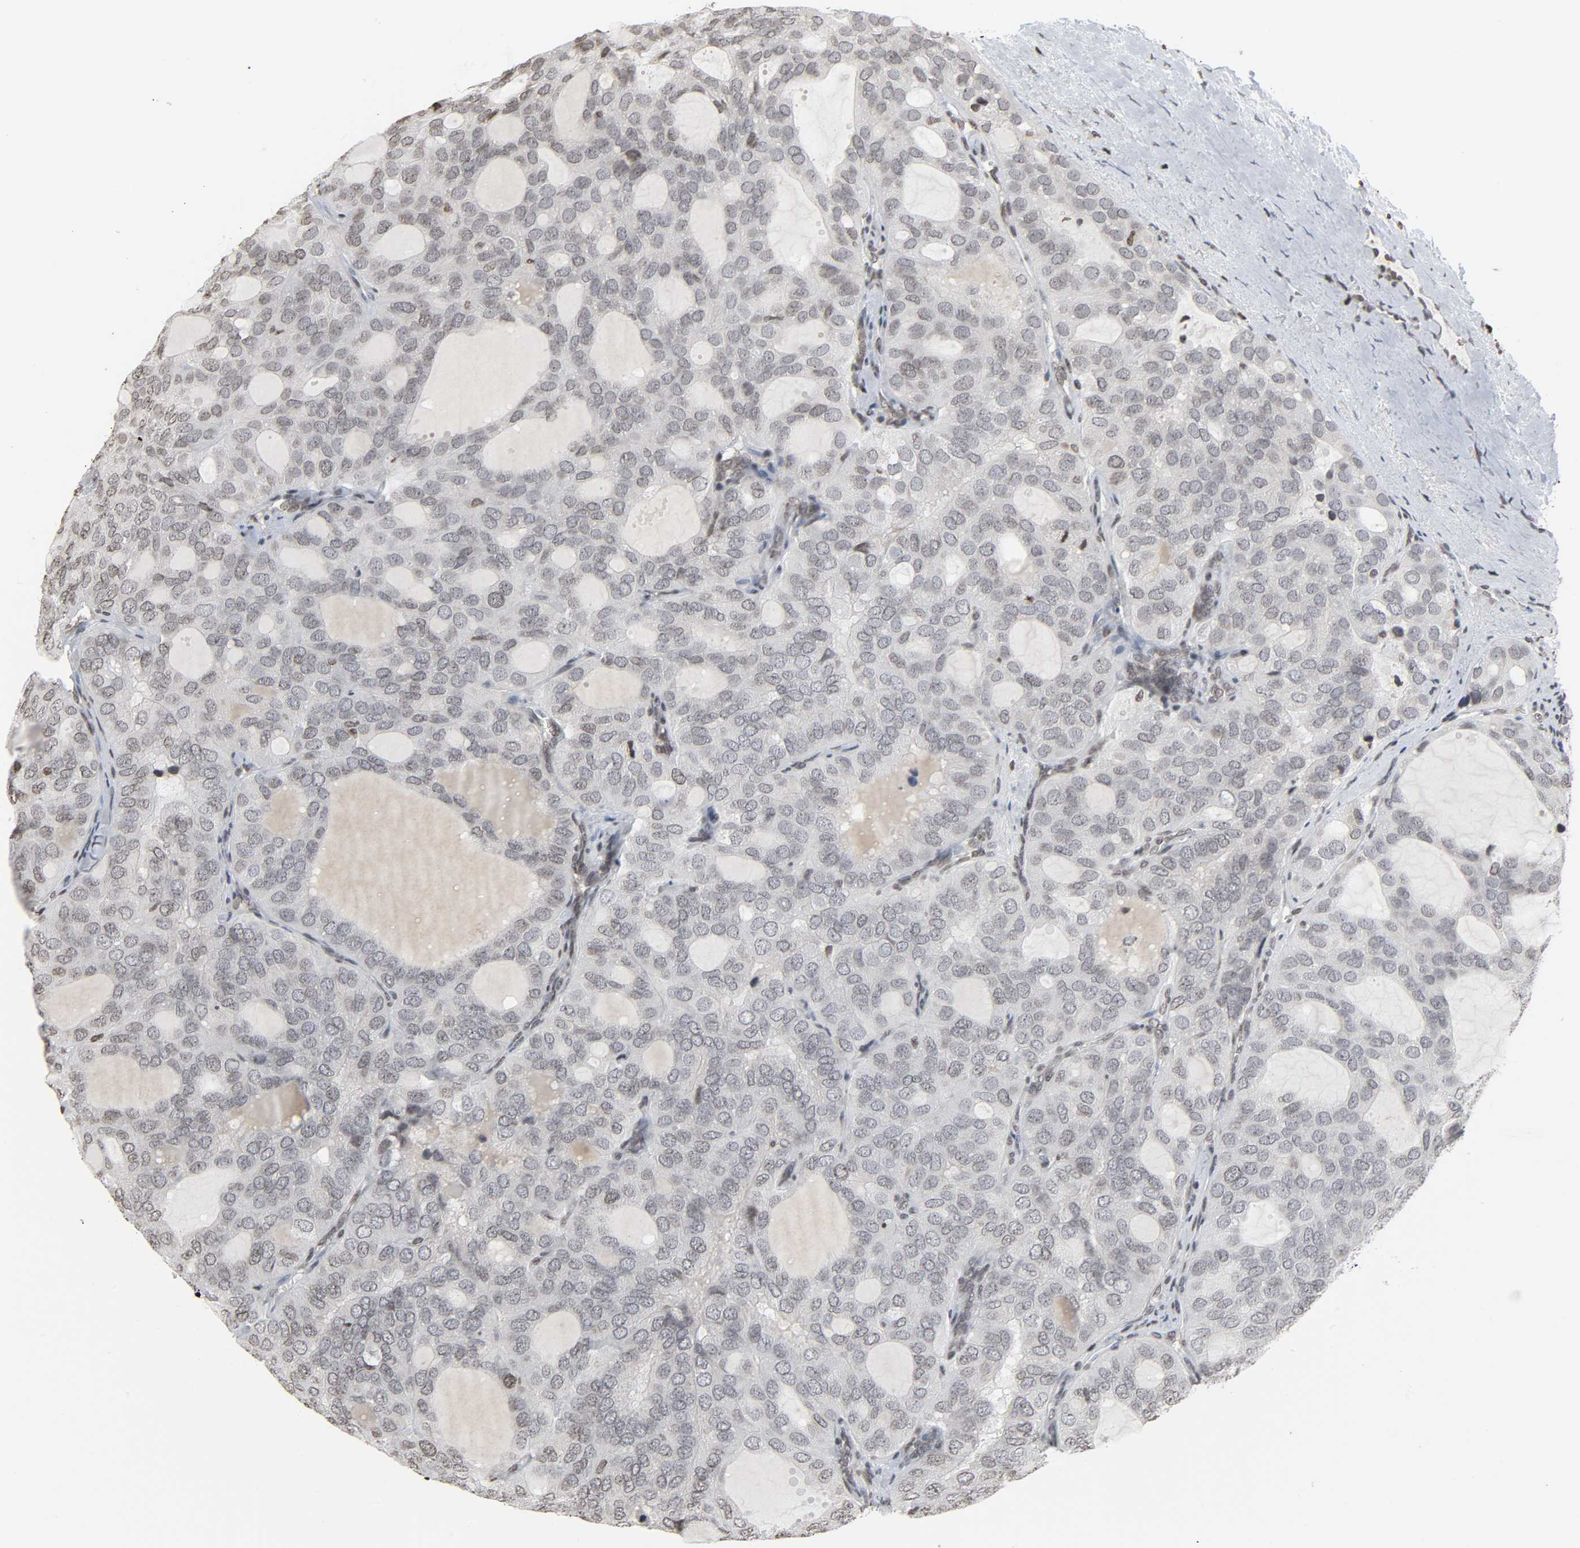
{"staining": {"intensity": "negative", "quantity": "none", "location": "none"}, "tissue": "thyroid cancer", "cell_type": "Tumor cells", "image_type": "cancer", "snomed": [{"axis": "morphology", "description": "Follicular adenoma carcinoma, NOS"}, {"axis": "topography", "description": "Thyroid gland"}], "caption": "High power microscopy histopathology image of an immunohistochemistry histopathology image of thyroid cancer (follicular adenoma carcinoma), revealing no significant expression in tumor cells.", "gene": "ELAVL1", "patient": {"sex": "male", "age": 75}}